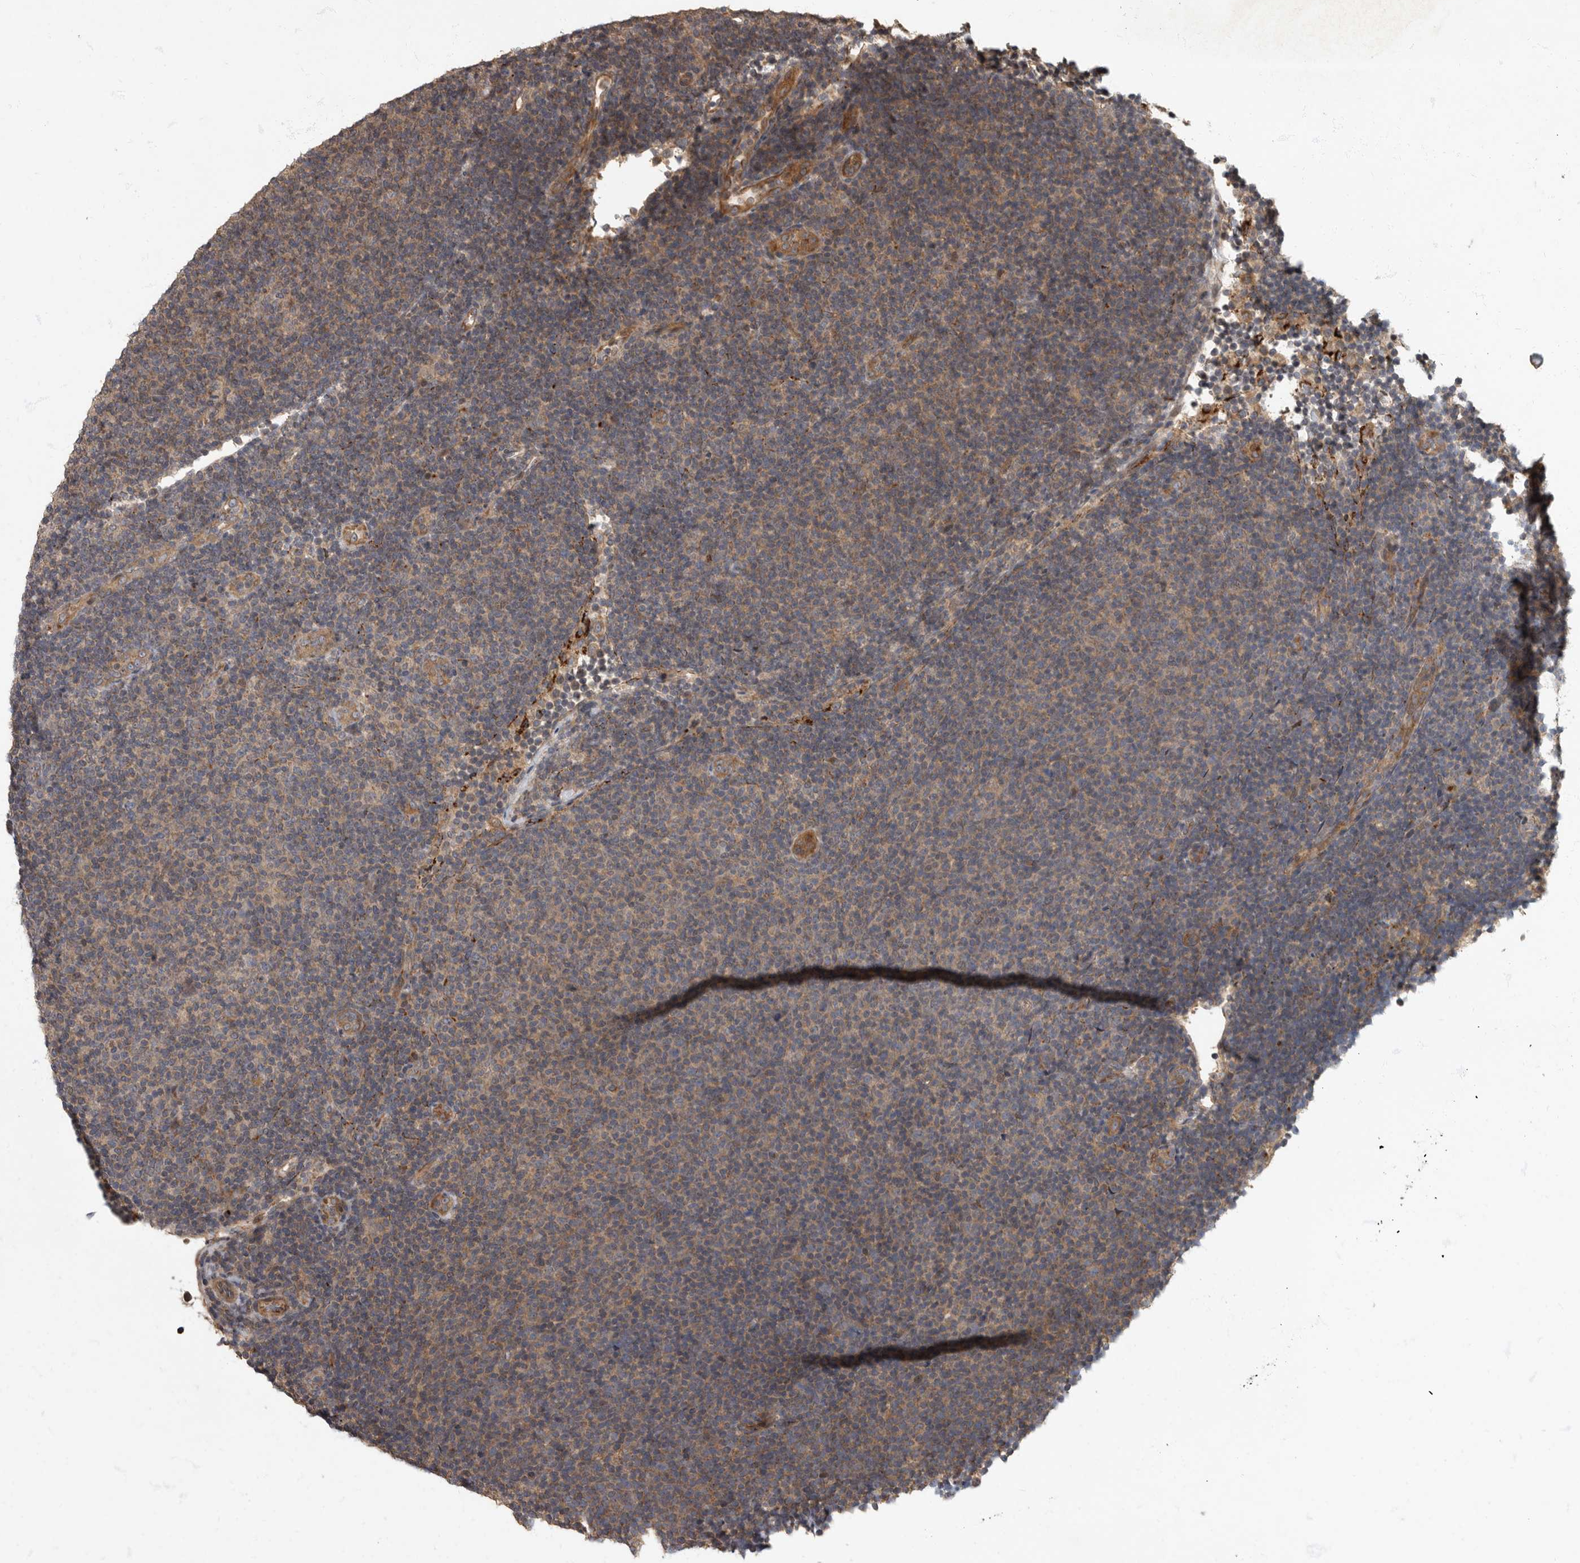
{"staining": {"intensity": "weak", "quantity": "25%-75%", "location": "cytoplasmic/membranous"}, "tissue": "lymphoma", "cell_type": "Tumor cells", "image_type": "cancer", "snomed": [{"axis": "morphology", "description": "Malignant lymphoma, non-Hodgkin's type, Low grade"}, {"axis": "topography", "description": "Lymph node"}], "caption": "This is a micrograph of immunohistochemistry (IHC) staining of low-grade malignant lymphoma, non-Hodgkin's type, which shows weak staining in the cytoplasmic/membranous of tumor cells.", "gene": "IQCK", "patient": {"sex": "male", "age": 66}}